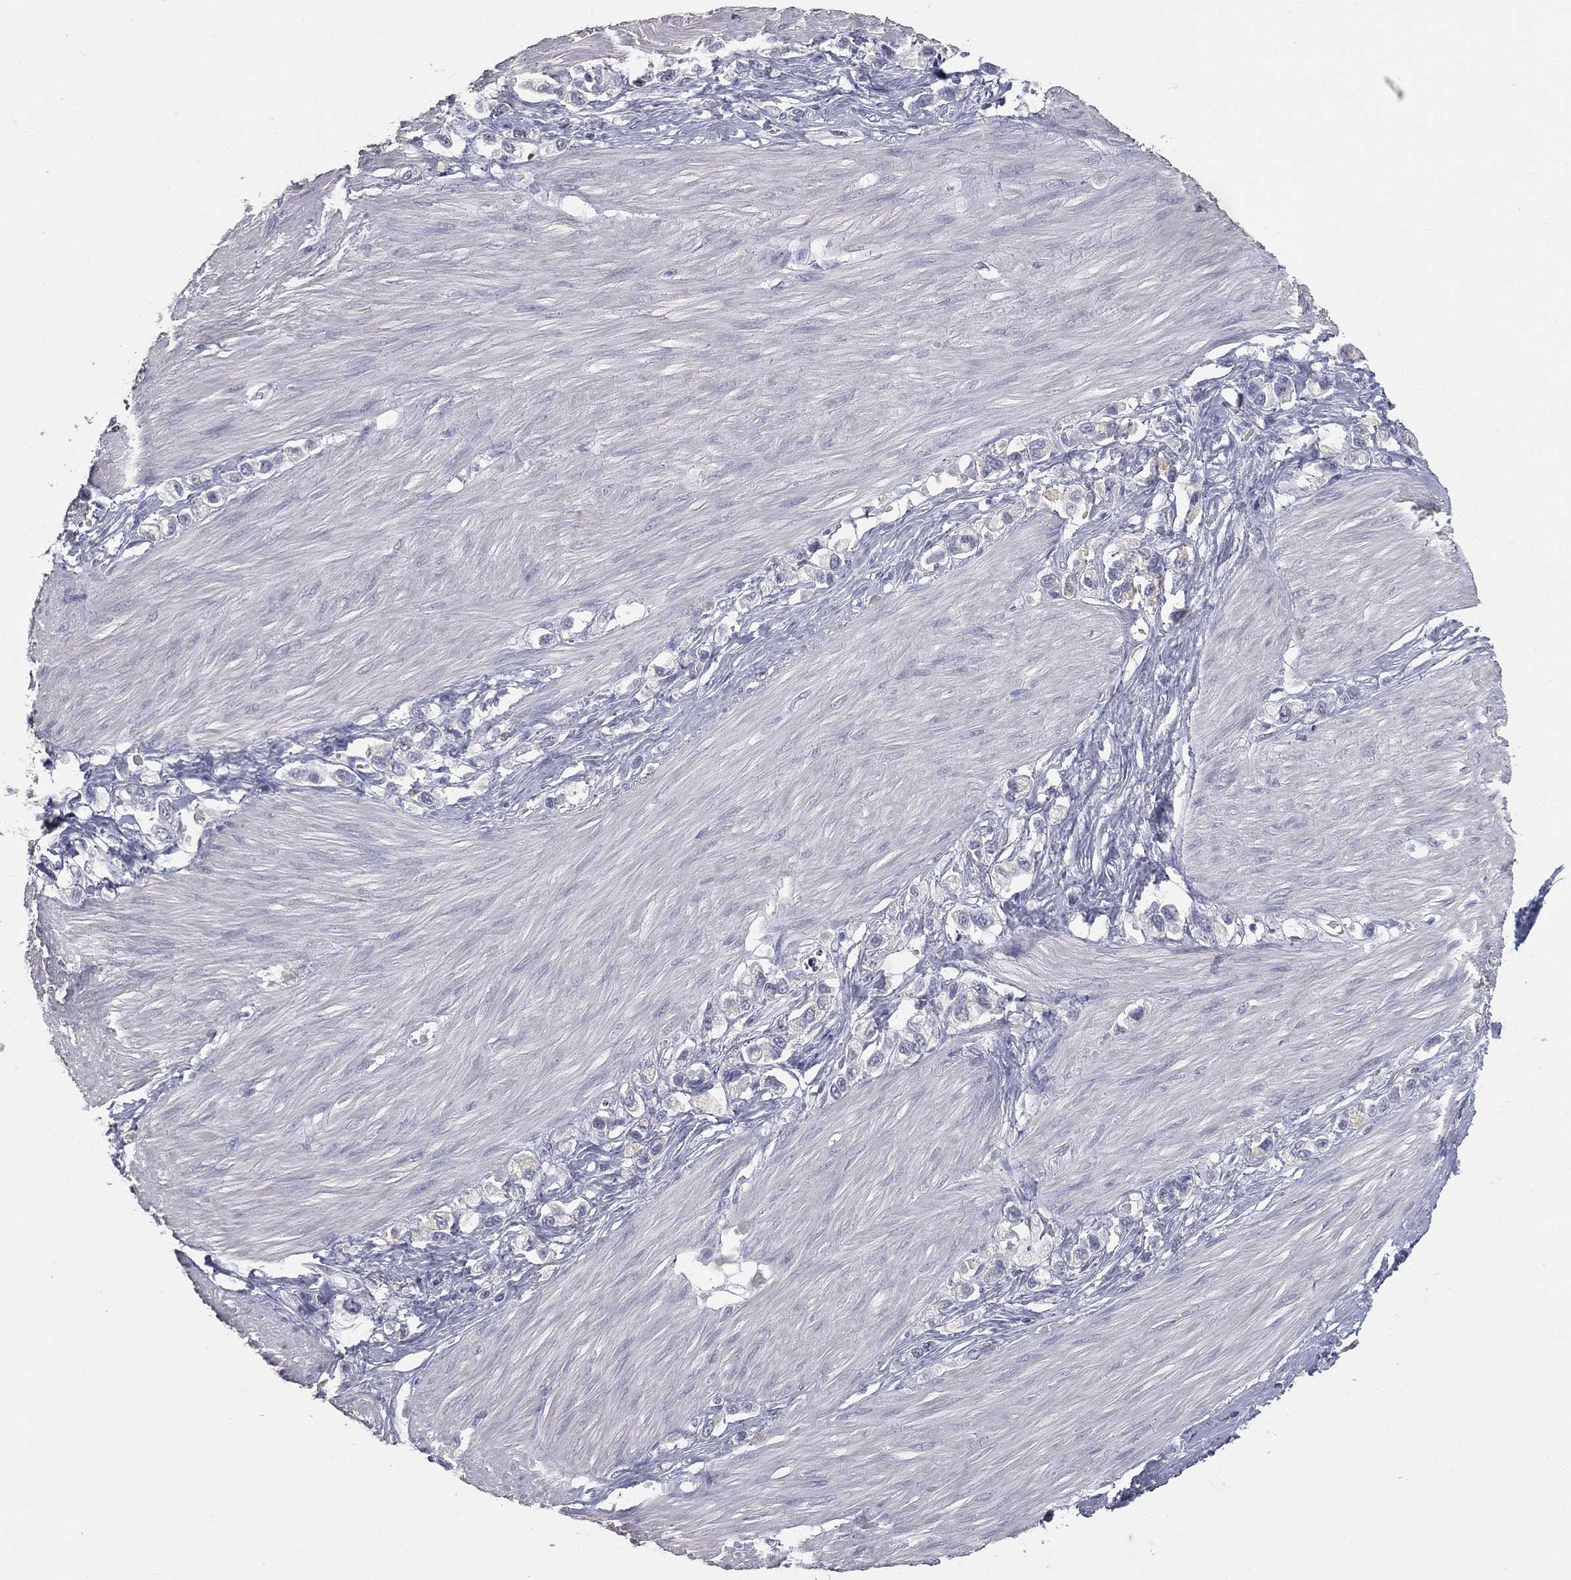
{"staining": {"intensity": "negative", "quantity": "none", "location": "none"}, "tissue": "stomach cancer", "cell_type": "Tumor cells", "image_type": "cancer", "snomed": [{"axis": "morphology", "description": "Normal tissue, NOS"}, {"axis": "morphology", "description": "Adenocarcinoma, NOS"}, {"axis": "morphology", "description": "Adenocarcinoma, High grade"}, {"axis": "topography", "description": "Stomach, upper"}, {"axis": "topography", "description": "Stomach"}], "caption": "Immunohistochemistry (IHC) image of neoplastic tissue: human stomach cancer stained with DAB displays no significant protein expression in tumor cells. The staining was performed using DAB to visualize the protein expression in brown, while the nuclei were stained in blue with hematoxylin (Magnification: 20x).", "gene": "ESX1", "patient": {"sex": "female", "age": 65}}